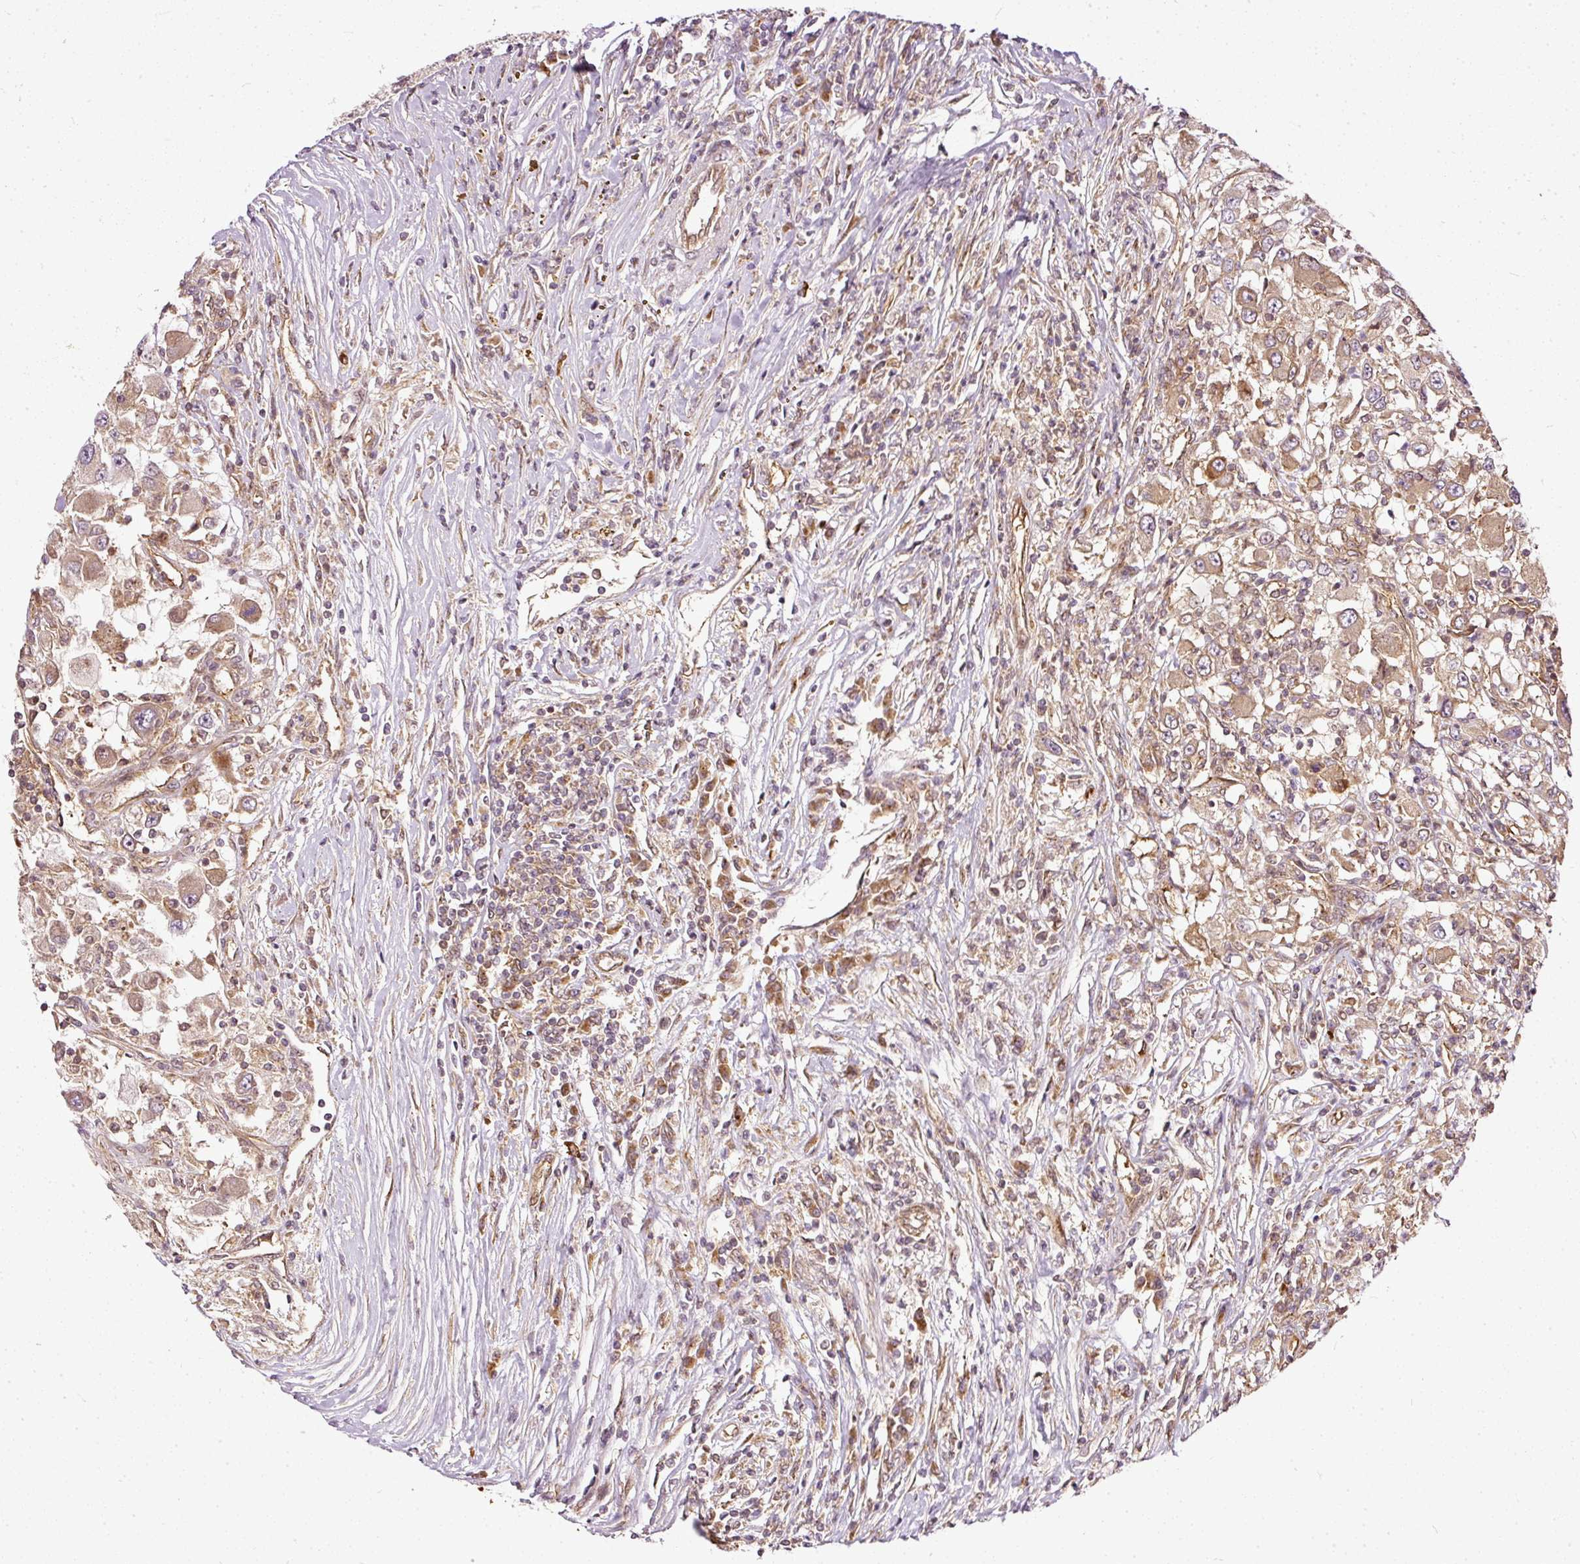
{"staining": {"intensity": "moderate", "quantity": ">75%", "location": "cytoplasmic/membranous"}, "tissue": "renal cancer", "cell_type": "Tumor cells", "image_type": "cancer", "snomed": [{"axis": "morphology", "description": "Adenocarcinoma, NOS"}, {"axis": "topography", "description": "Kidney"}], "caption": "Adenocarcinoma (renal) tissue demonstrates moderate cytoplasmic/membranous staining in approximately >75% of tumor cells", "gene": "MIF4GD", "patient": {"sex": "female", "age": 67}}